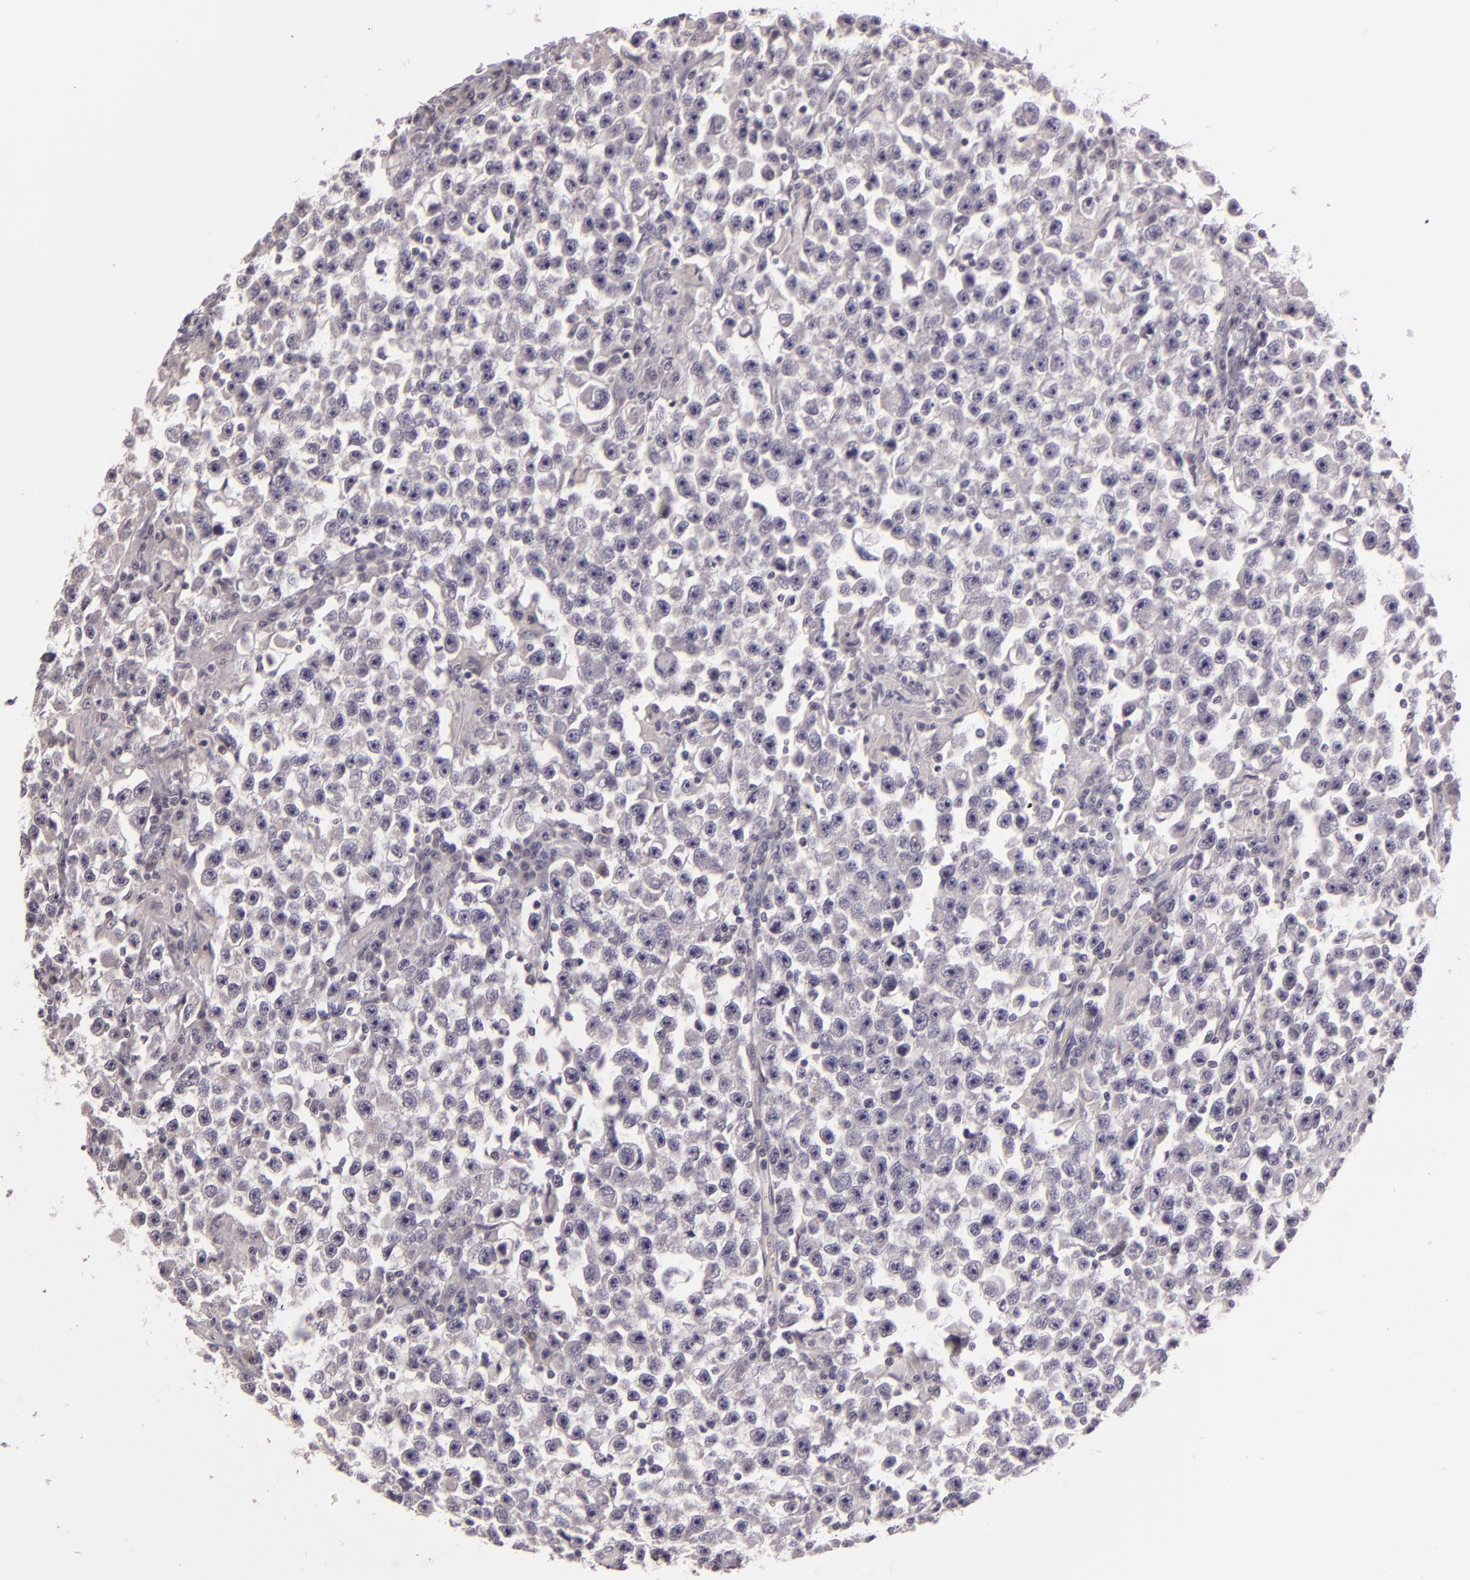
{"staining": {"intensity": "negative", "quantity": "none", "location": "none"}, "tissue": "testis cancer", "cell_type": "Tumor cells", "image_type": "cancer", "snomed": [{"axis": "morphology", "description": "Seminoma, NOS"}, {"axis": "topography", "description": "Testis"}], "caption": "Immunohistochemistry histopathology image of human testis cancer stained for a protein (brown), which displays no positivity in tumor cells.", "gene": "EGFL6", "patient": {"sex": "male", "age": 33}}